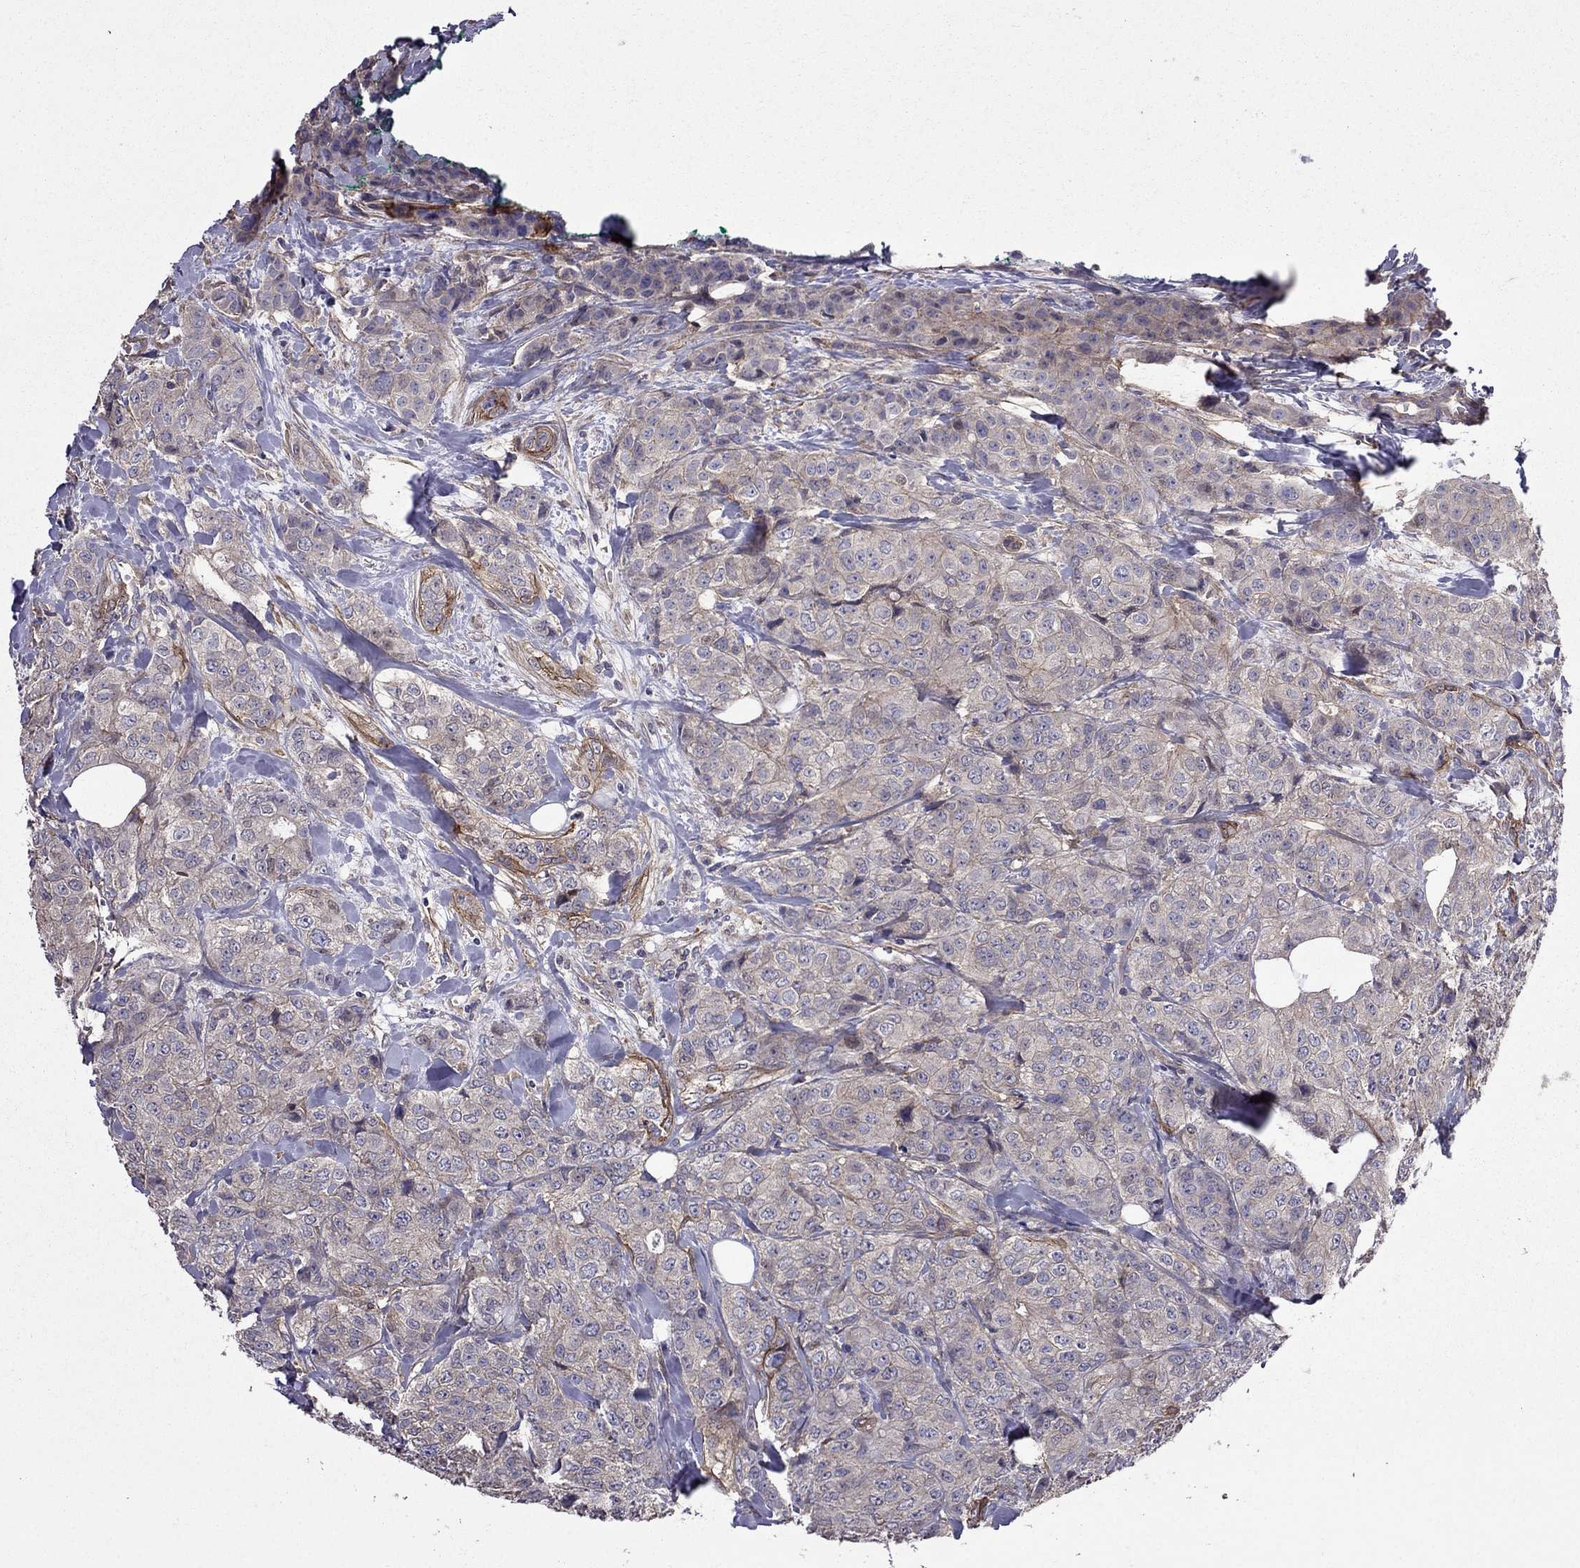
{"staining": {"intensity": "weak", "quantity": "25%-75%", "location": "cytoplasmic/membranous"}, "tissue": "breast cancer", "cell_type": "Tumor cells", "image_type": "cancer", "snomed": [{"axis": "morphology", "description": "Duct carcinoma"}, {"axis": "topography", "description": "Breast"}], "caption": "IHC (DAB) staining of human breast cancer displays weak cytoplasmic/membranous protein positivity in about 25%-75% of tumor cells.", "gene": "ITGB1", "patient": {"sex": "female", "age": 43}}